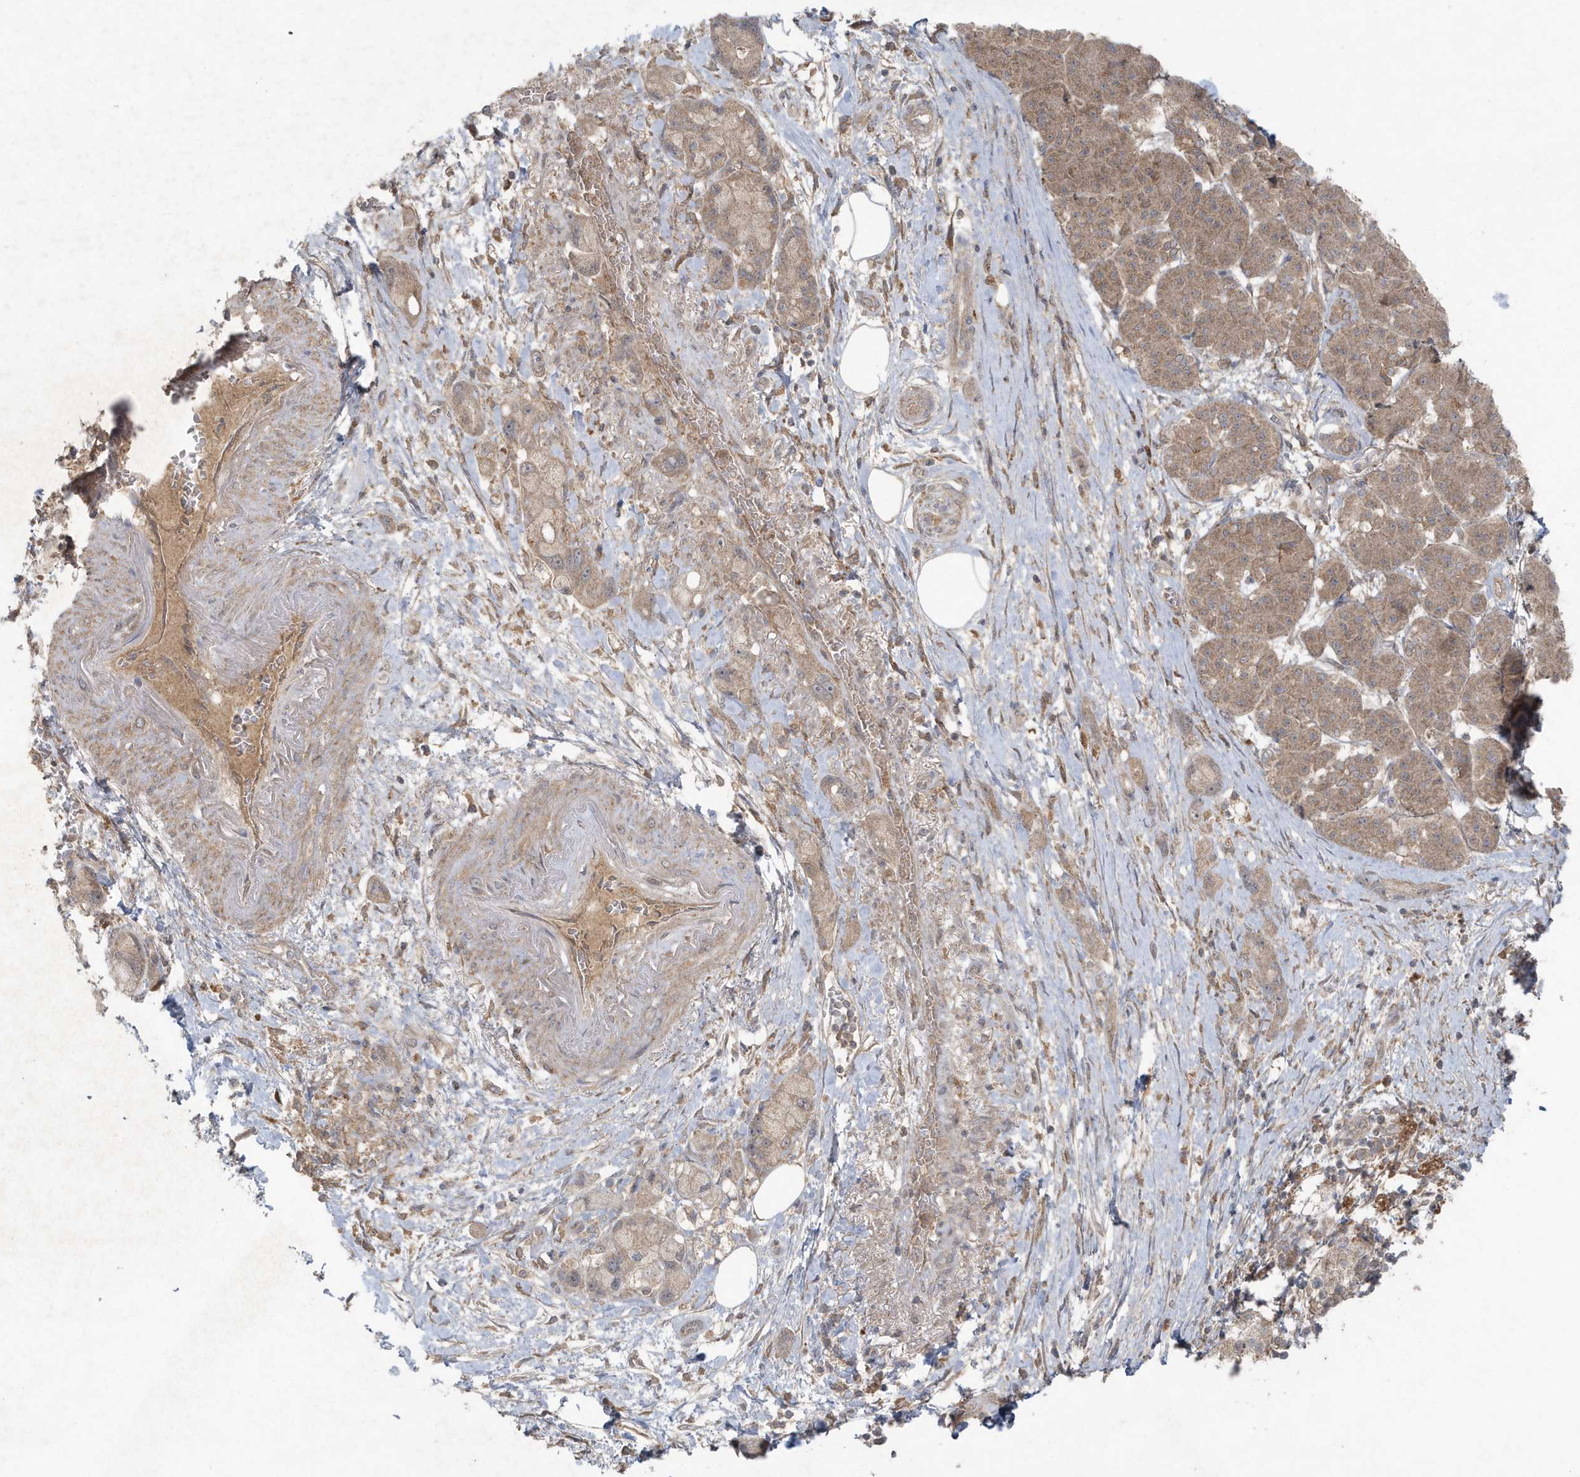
{"staining": {"intensity": "moderate", "quantity": ">75%", "location": "cytoplasmic/membranous"}, "tissue": "pancreatic cancer", "cell_type": "Tumor cells", "image_type": "cancer", "snomed": [{"axis": "morphology", "description": "Normal tissue, NOS"}, {"axis": "morphology", "description": "Adenocarcinoma, NOS"}, {"axis": "topography", "description": "Pancreas"}], "caption": "Human adenocarcinoma (pancreatic) stained with a brown dye displays moderate cytoplasmic/membranous positive positivity in about >75% of tumor cells.", "gene": "C1RL", "patient": {"sex": "female", "age": 68}}